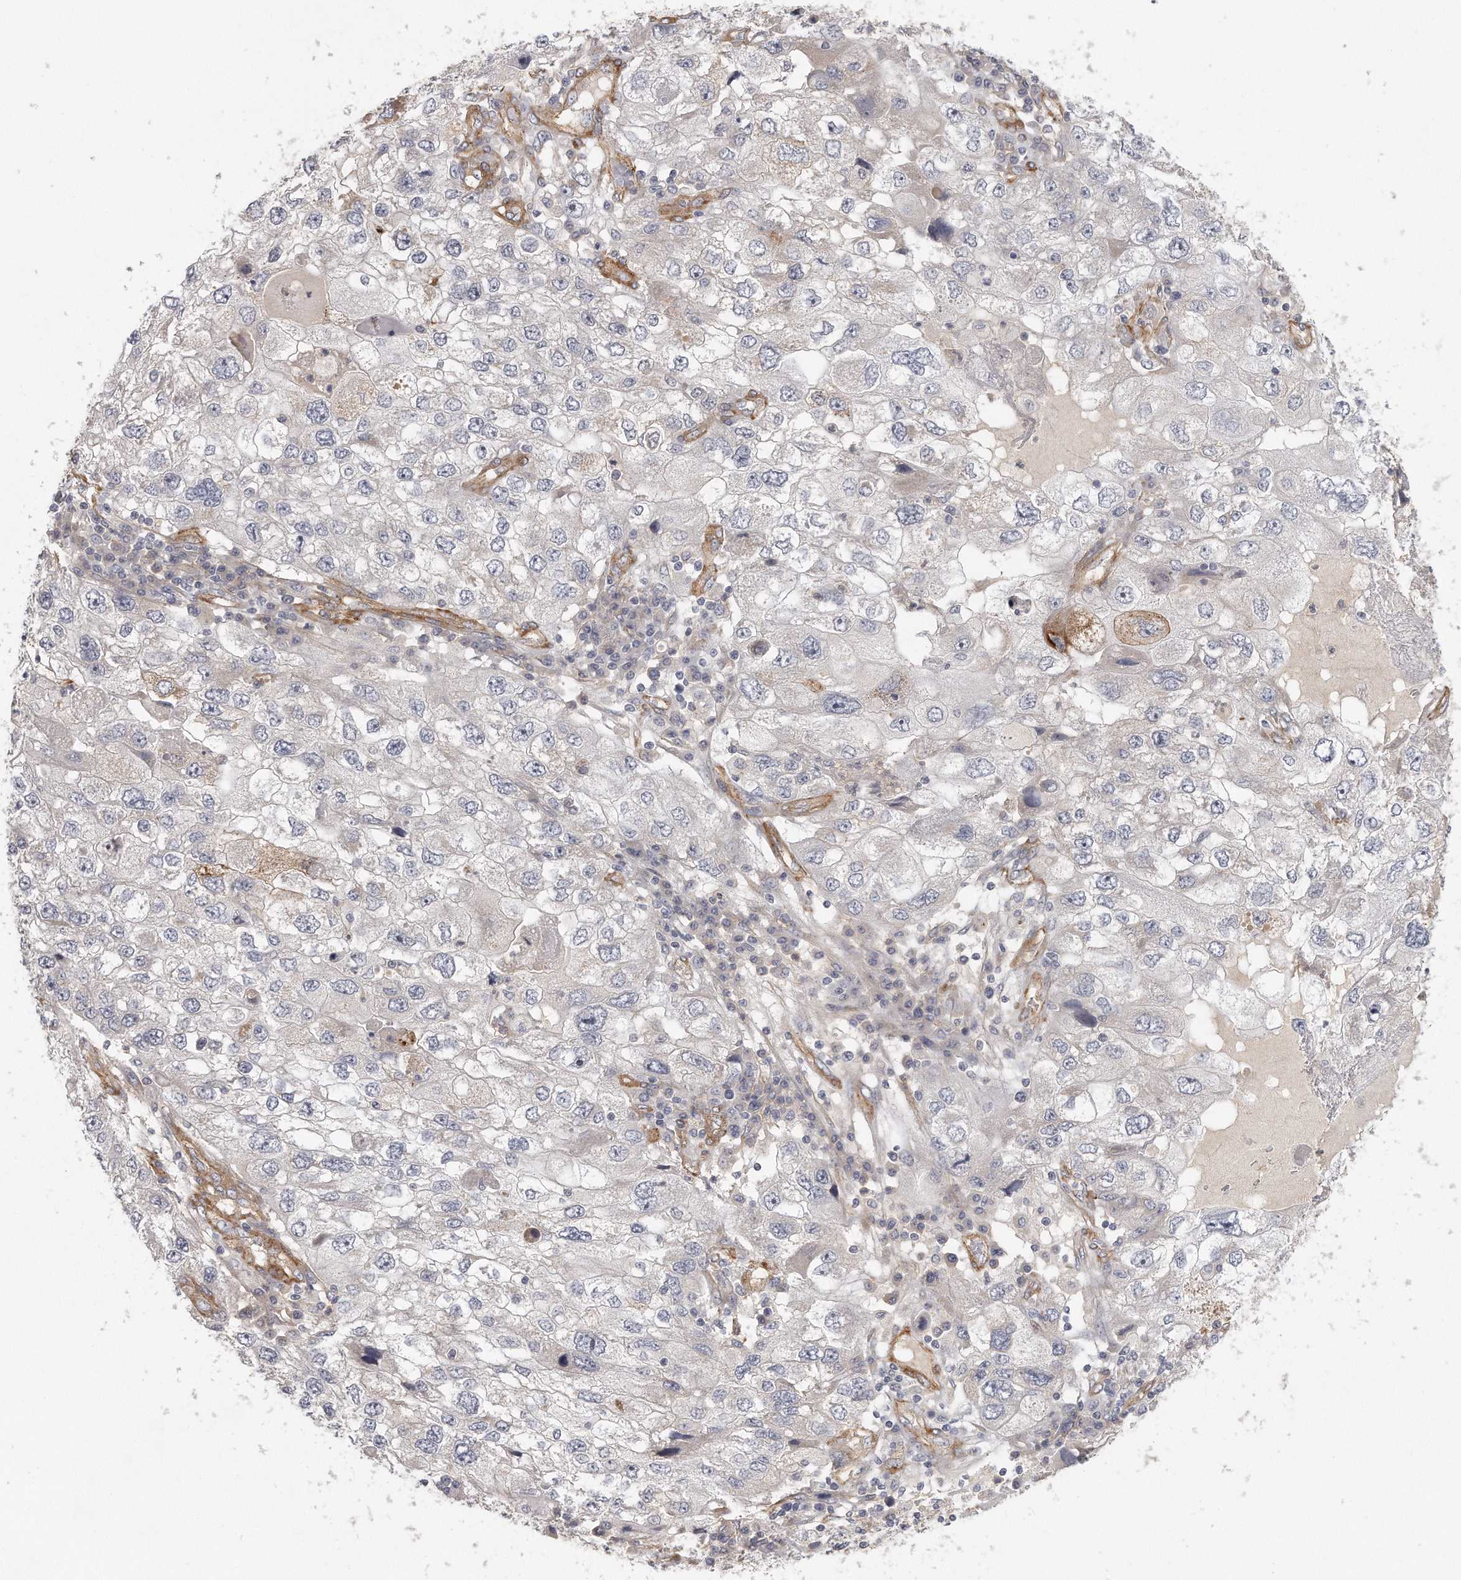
{"staining": {"intensity": "negative", "quantity": "none", "location": "none"}, "tissue": "endometrial cancer", "cell_type": "Tumor cells", "image_type": "cancer", "snomed": [{"axis": "morphology", "description": "Adenocarcinoma, NOS"}, {"axis": "topography", "description": "Endometrium"}], "caption": "The micrograph reveals no staining of tumor cells in endometrial adenocarcinoma.", "gene": "MTERF4", "patient": {"sex": "female", "age": 49}}